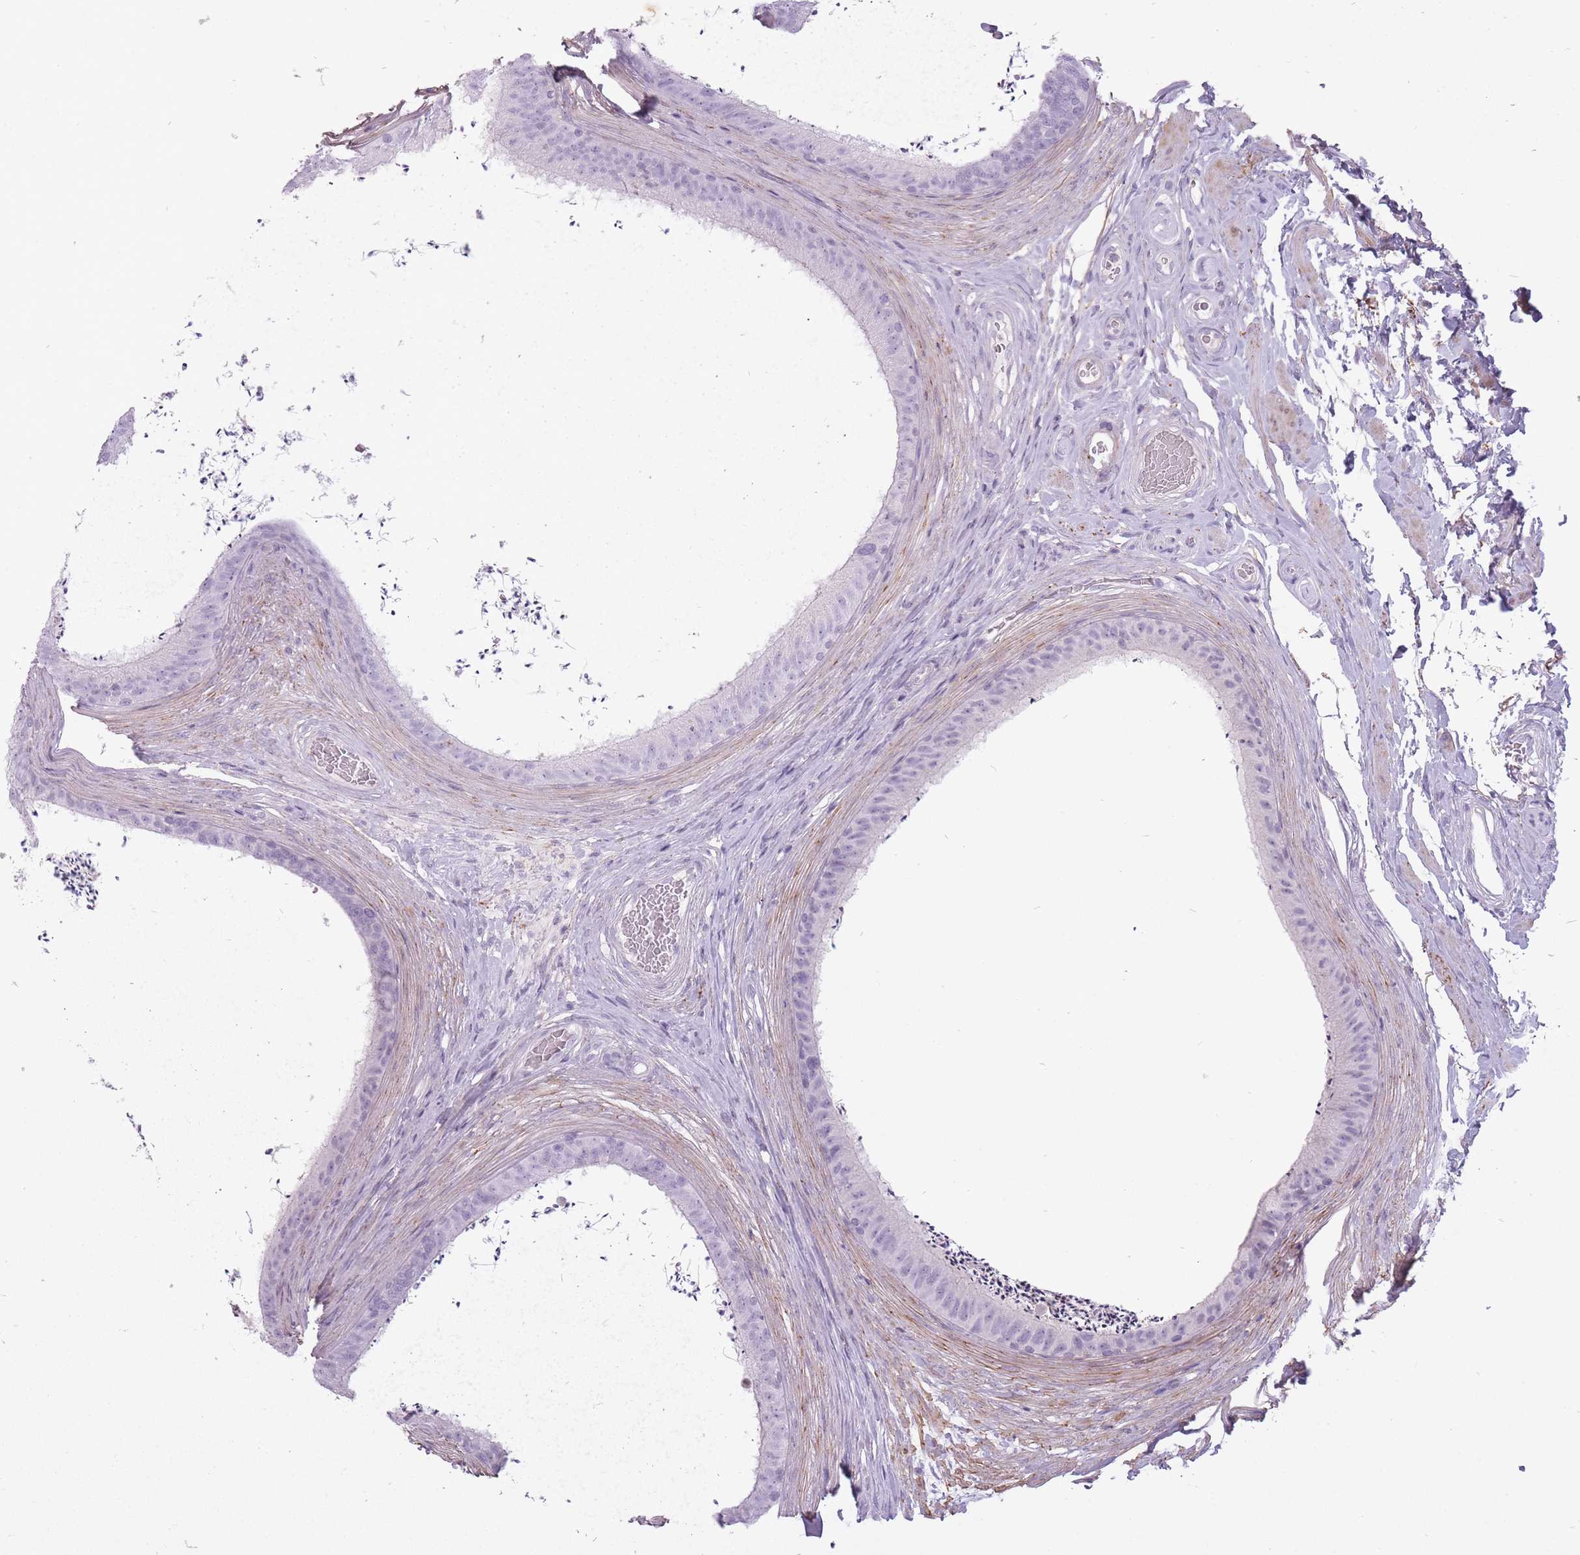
{"staining": {"intensity": "negative", "quantity": "none", "location": "none"}, "tissue": "epididymis", "cell_type": "Glandular cells", "image_type": "normal", "snomed": [{"axis": "morphology", "description": "Normal tissue, NOS"}, {"axis": "topography", "description": "Testis"}, {"axis": "topography", "description": "Epididymis"}], "caption": "Glandular cells show no significant positivity in unremarkable epididymis.", "gene": "RFX4", "patient": {"sex": "male", "age": 41}}